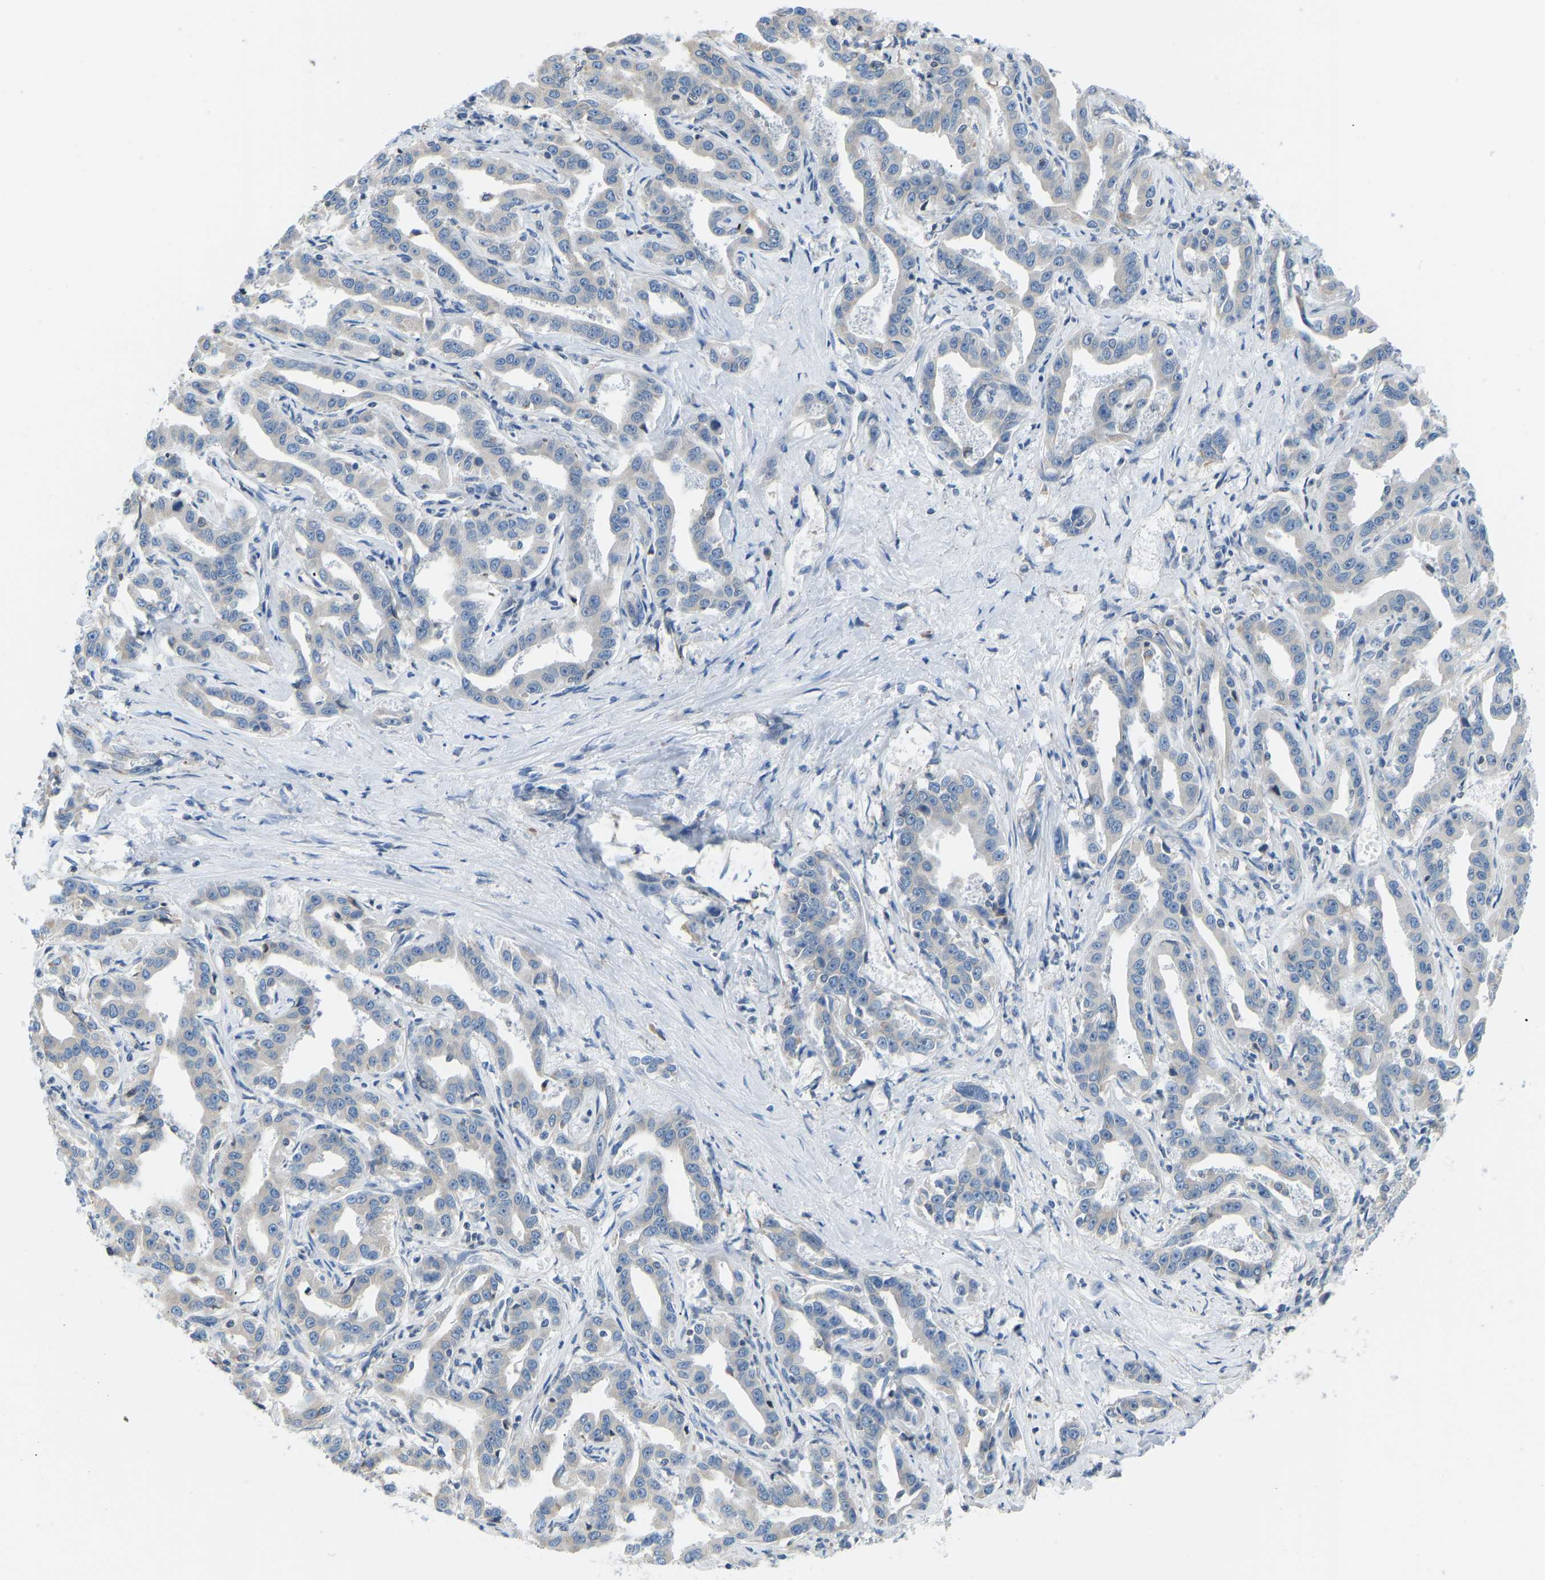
{"staining": {"intensity": "negative", "quantity": "none", "location": "none"}, "tissue": "liver cancer", "cell_type": "Tumor cells", "image_type": "cancer", "snomed": [{"axis": "morphology", "description": "Cholangiocarcinoma"}, {"axis": "topography", "description": "Liver"}], "caption": "Tumor cells are negative for brown protein staining in liver cholangiocarcinoma.", "gene": "VRK1", "patient": {"sex": "male", "age": 59}}